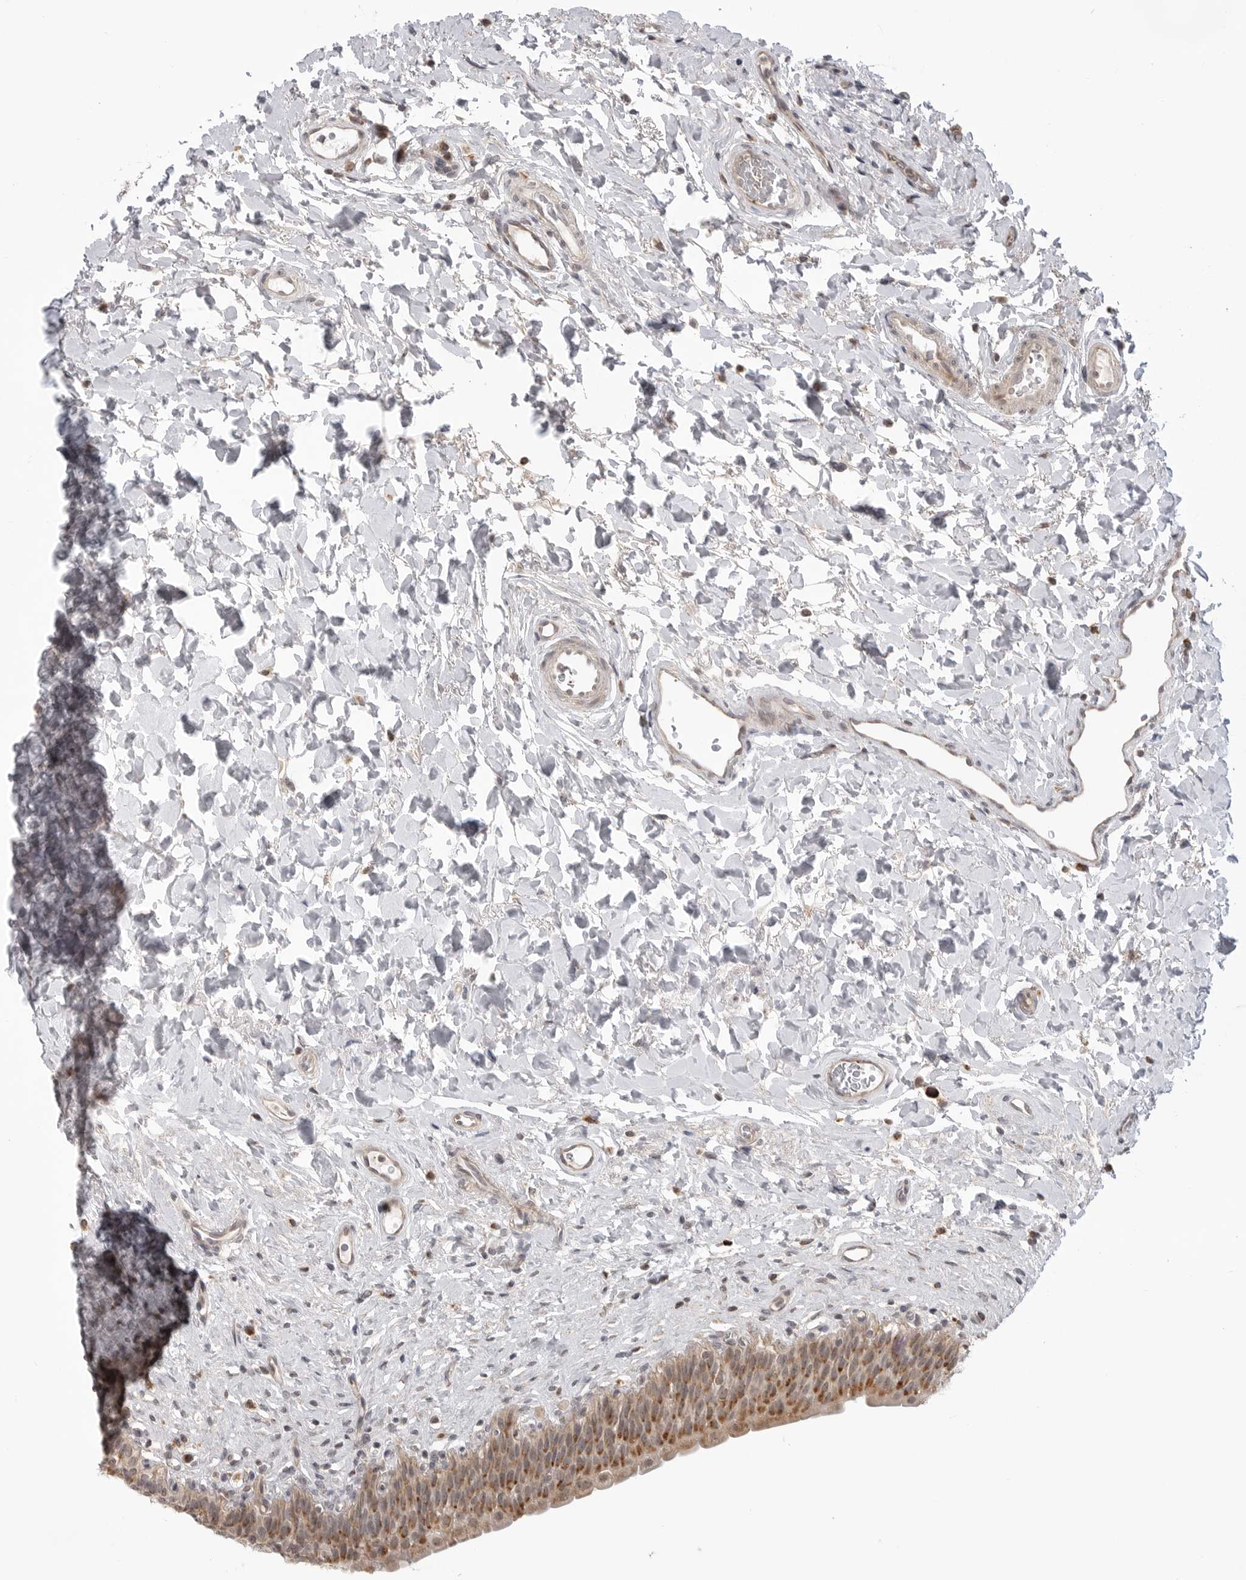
{"staining": {"intensity": "moderate", "quantity": "<25%", "location": "cytoplasmic/membranous,nuclear"}, "tissue": "urinary bladder", "cell_type": "Urothelial cells", "image_type": "normal", "snomed": [{"axis": "morphology", "description": "Normal tissue, NOS"}, {"axis": "topography", "description": "Urinary bladder"}], "caption": "Protein expression analysis of unremarkable human urinary bladder reveals moderate cytoplasmic/membranous,nuclear expression in about <25% of urothelial cells. (DAB = brown stain, brightfield microscopy at high magnification).", "gene": "KALRN", "patient": {"sex": "male", "age": 83}}